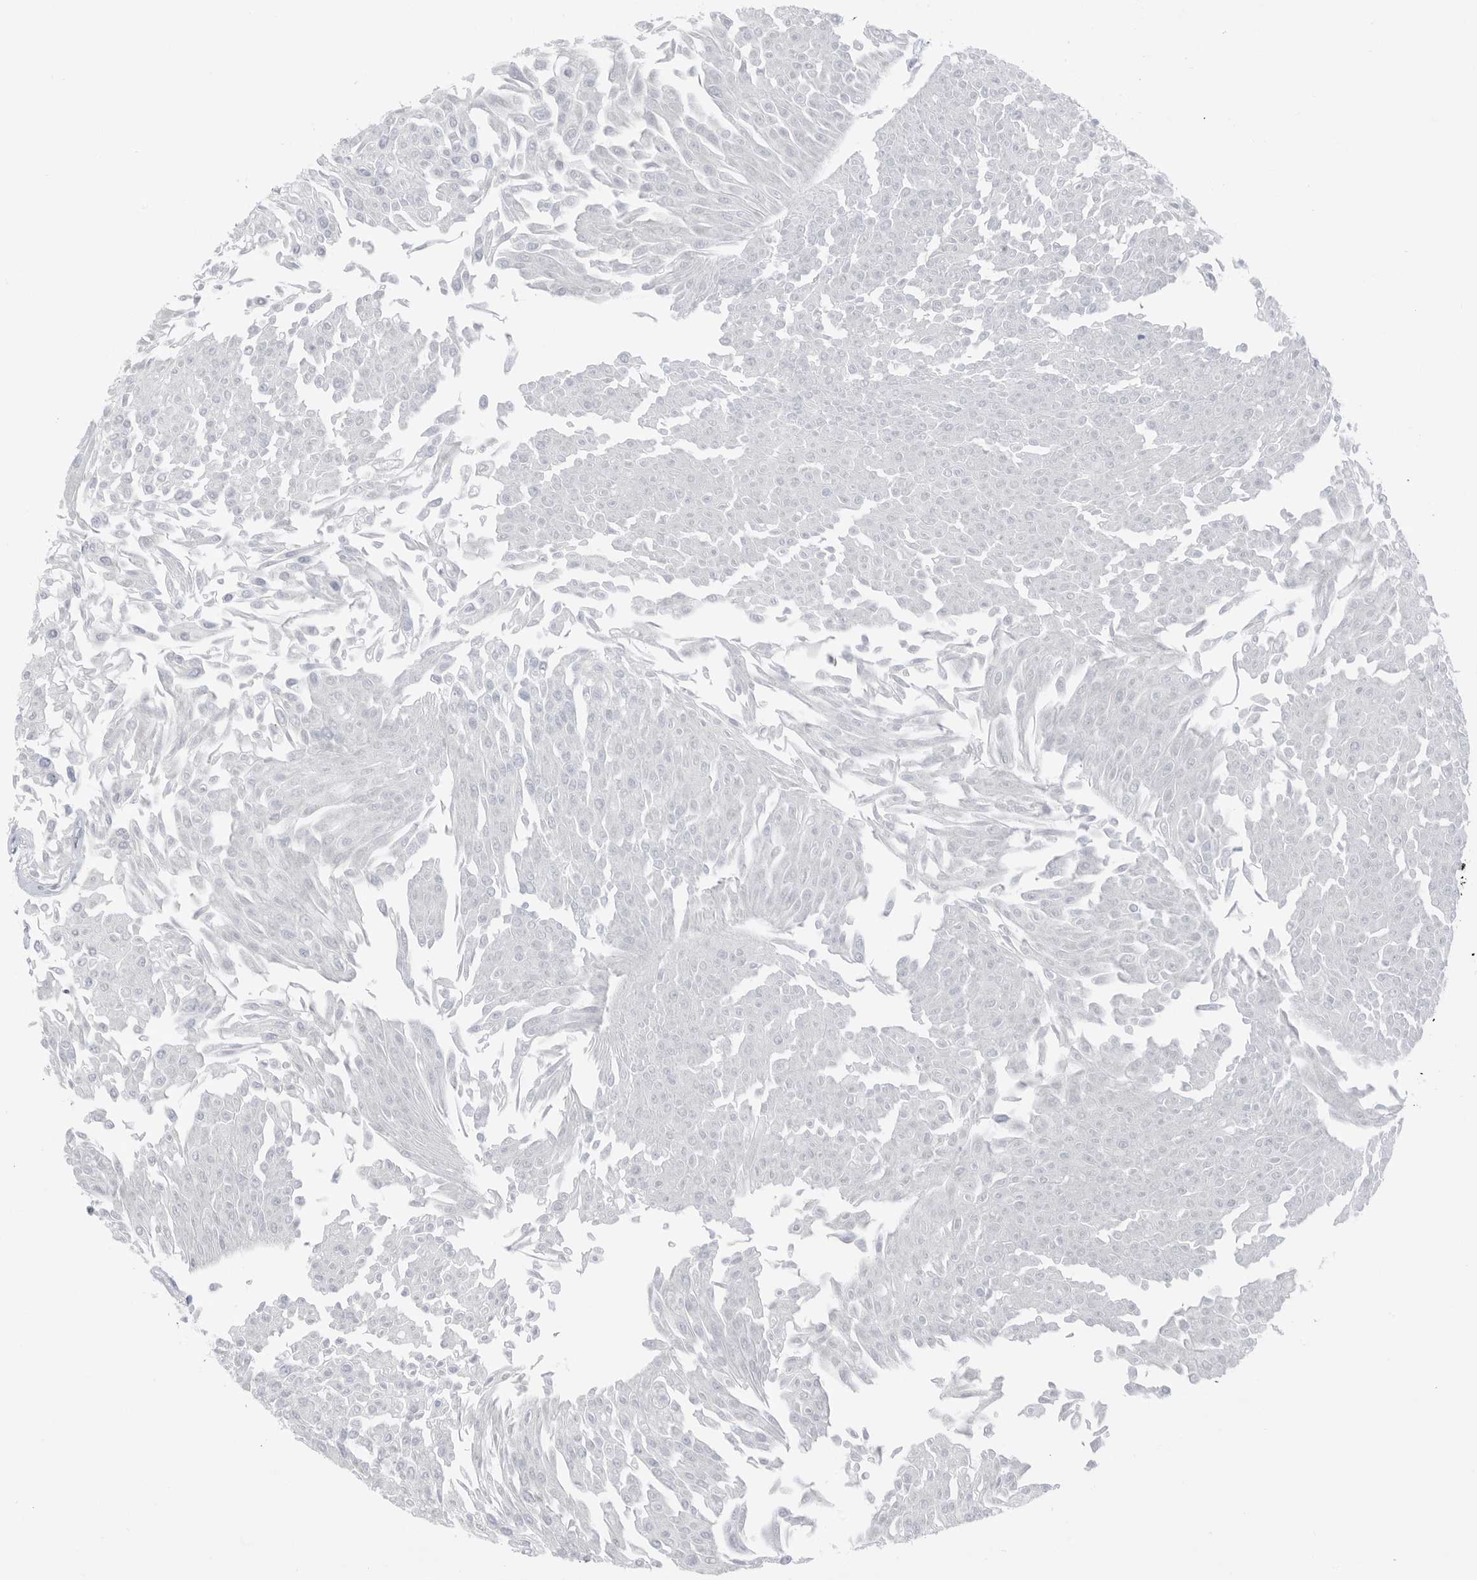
{"staining": {"intensity": "negative", "quantity": "none", "location": "none"}, "tissue": "urothelial cancer", "cell_type": "Tumor cells", "image_type": "cancer", "snomed": [{"axis": "morphology", "description": "Urothelial carcinoma, Low grade"}, {"axis": "topography", "description": "Urinary bladder"}], "caption": "Histopathology image shows no protein expression in tumor cells of urothelial carcinoma (low-grade) tissue.", "gene": "ABHD12", "patient": {"sex": "male", "age": 67}}